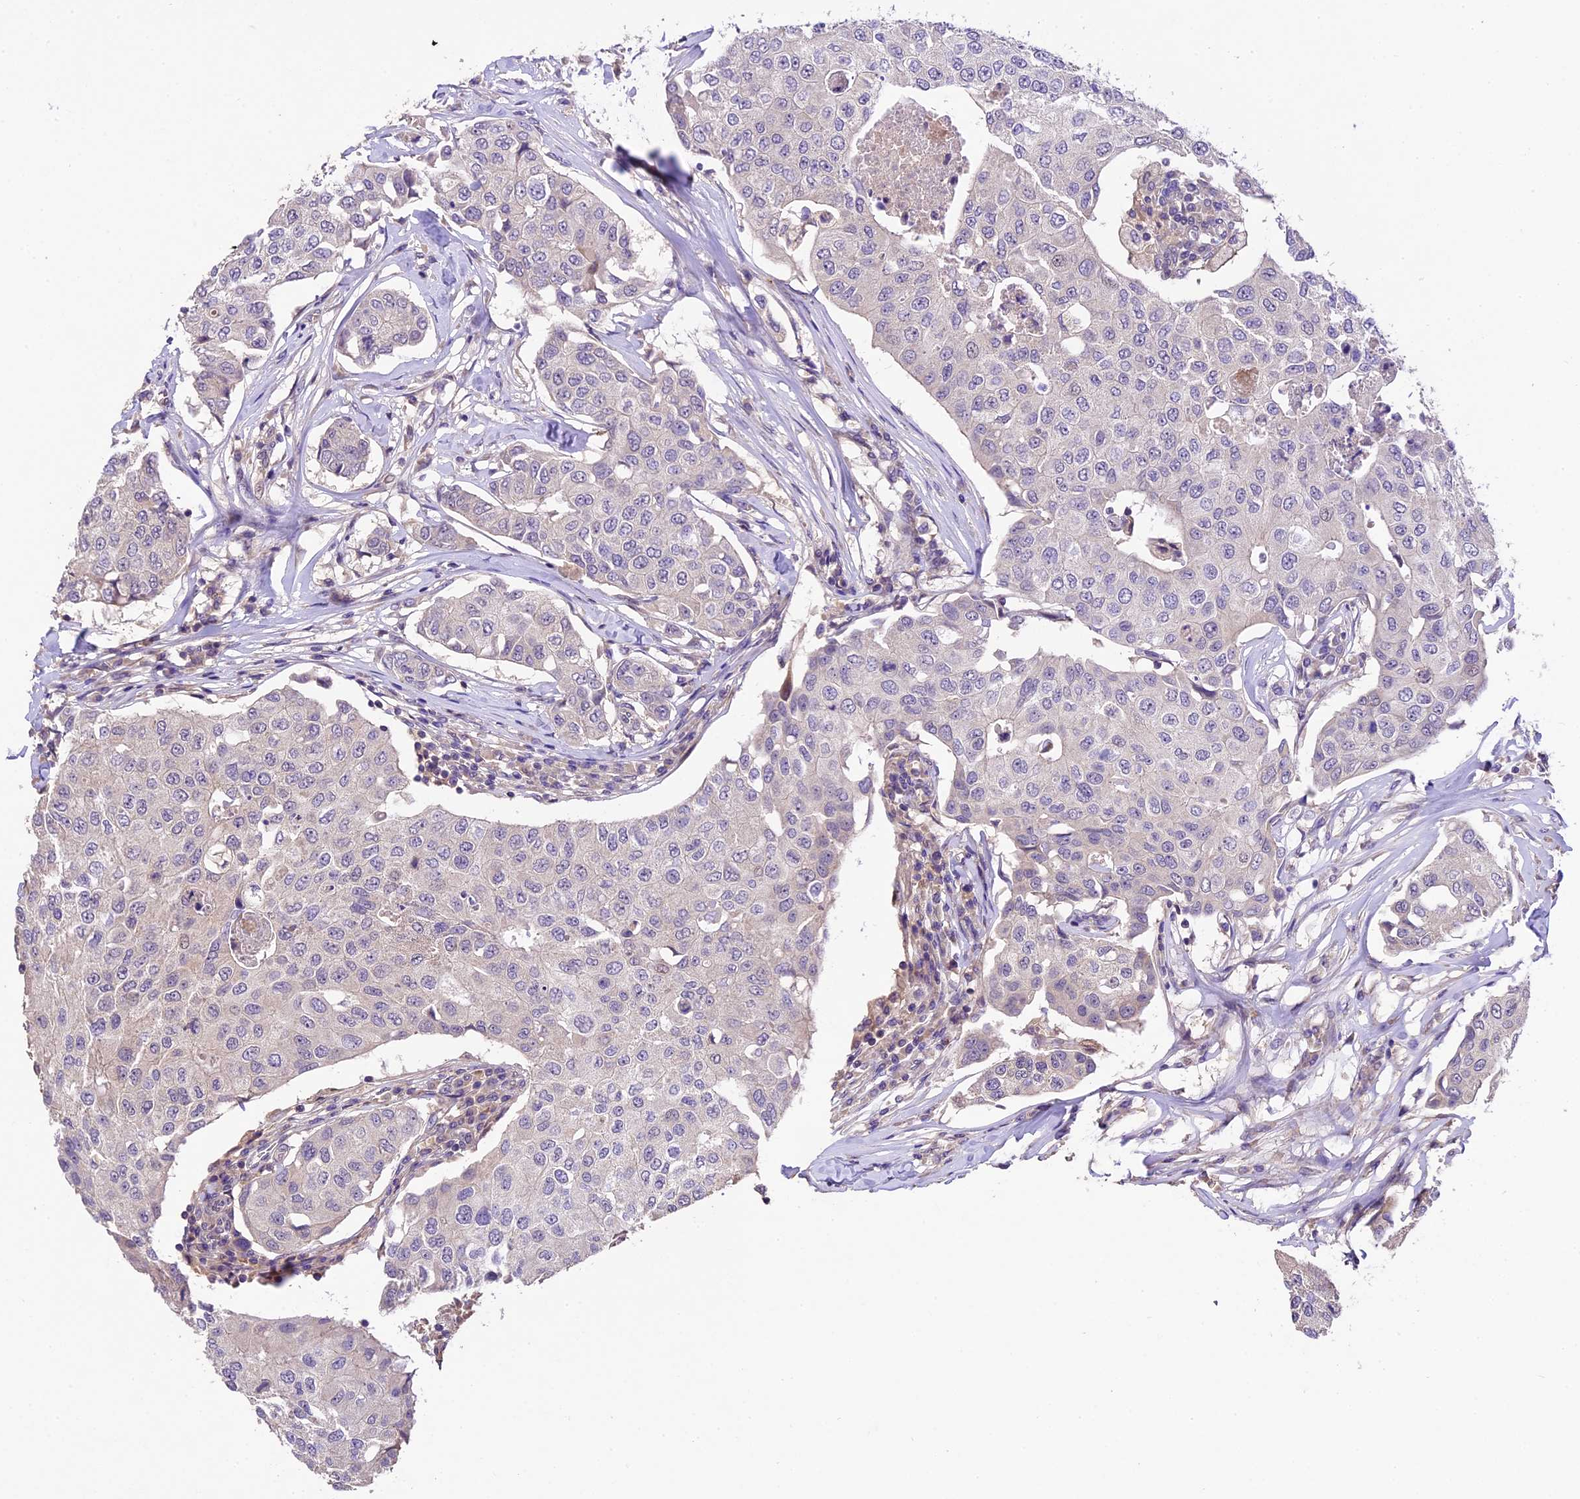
{"staining": {"intensity": "negative", "quantity": "none", "location": "none"}, "tissue": "breast cancer", "cell_type": "Tumor cells", "image_type": "cancer", "snomed": [{"axis": "morphology", "description": "Duct carcinoma"}, {"axis": "topography", "description": "Breast"}], "caption": "IHC histopathology image of neoplastic tissue: intraductal carcinoma (breast) stained with DAB (3,3'-diaminobenzidine) demonstrates no significant protein expression in tumor cells. (Immunohistochemistry, brightfield microscopy, high magnification).", "gene": "DGKH", "patient": {"sex": "female", "age": 80}}